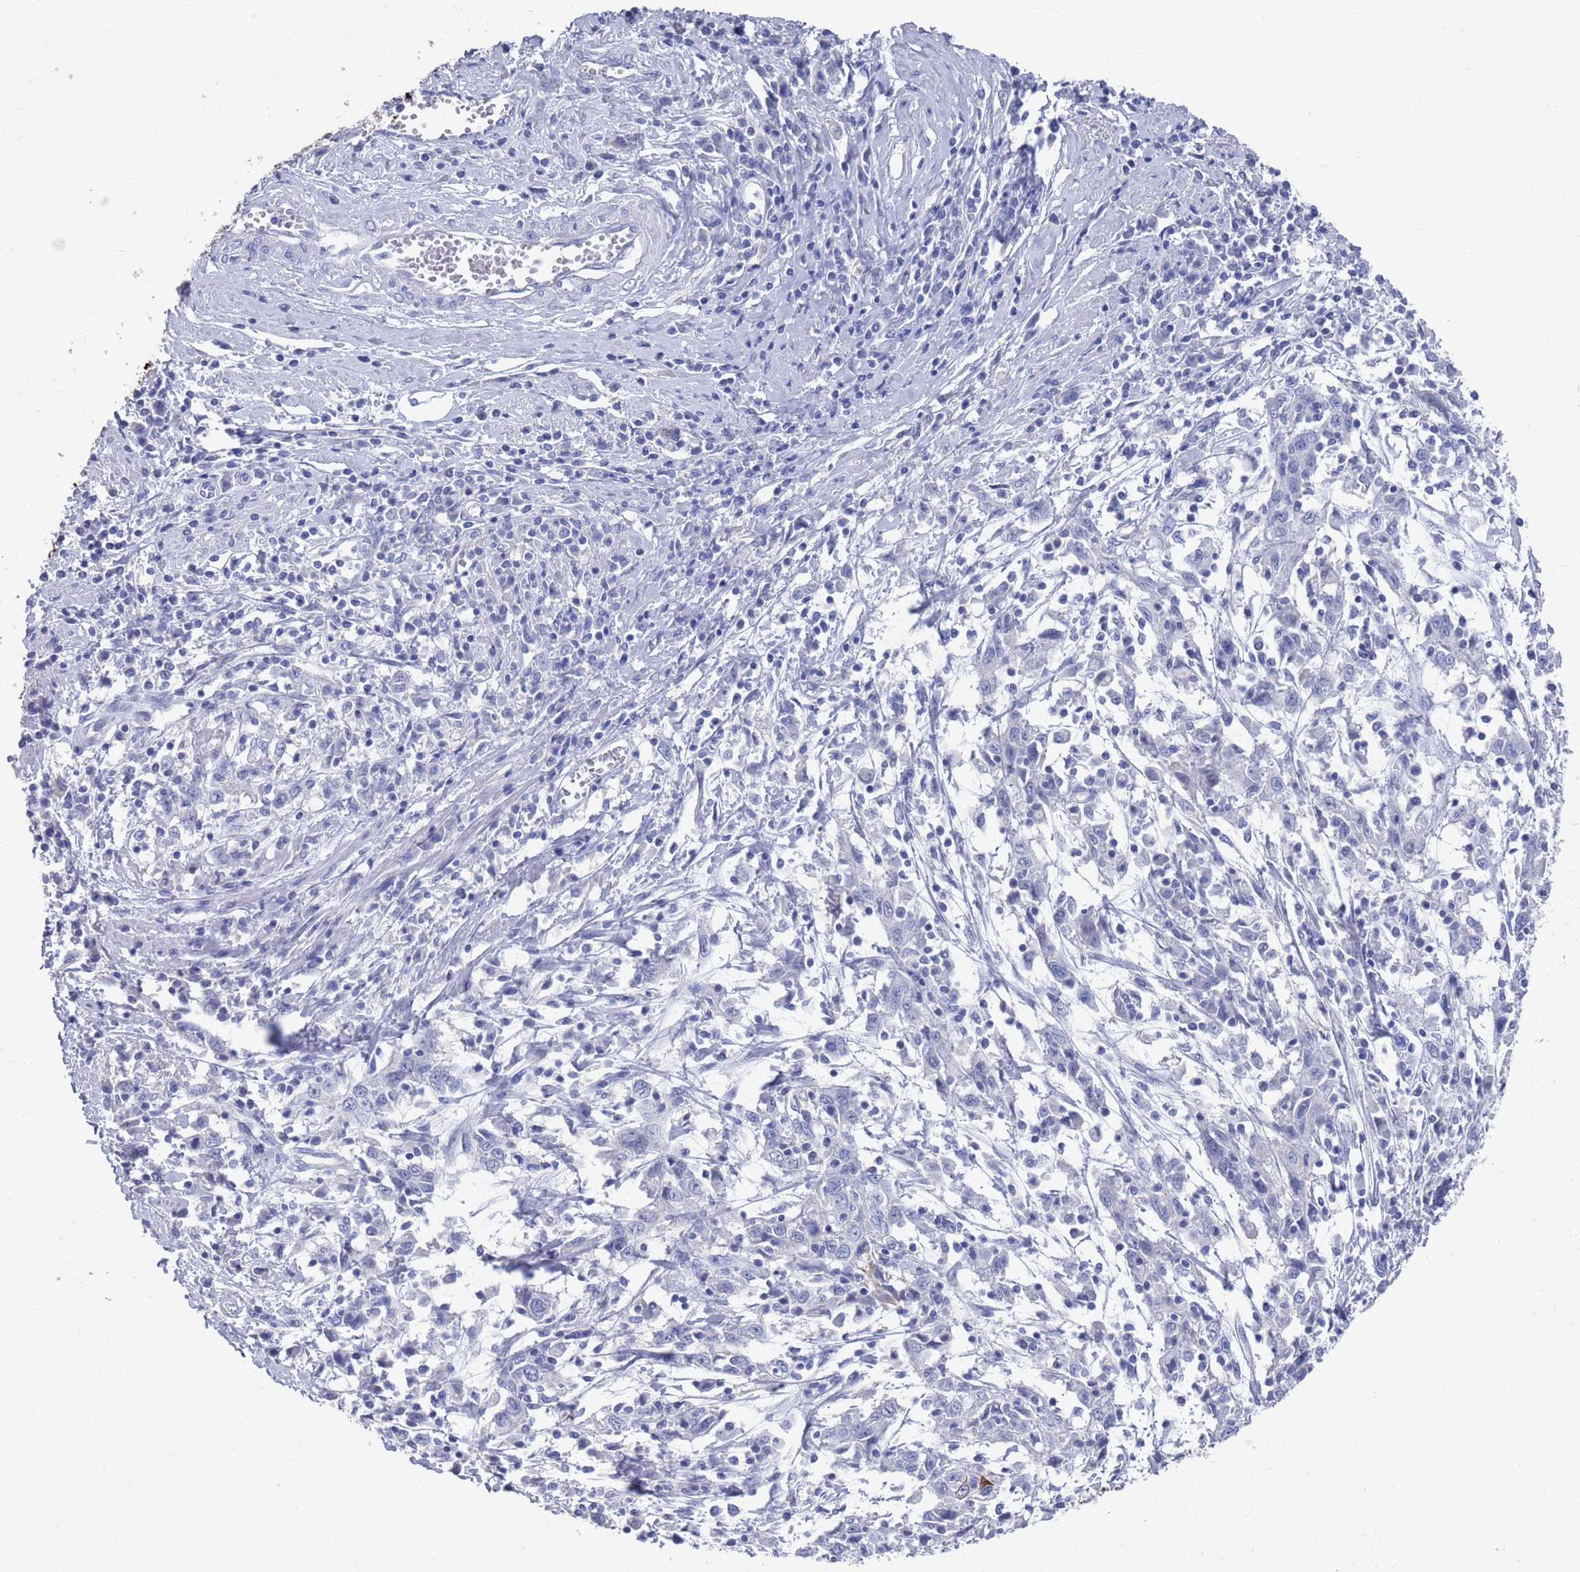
{"staining": {"intensity": "negative", "quantity": "none", "location": "none"}, "tissue": "cervical cancer", "cell_type": "Tumor cells", "image_type": "cancer", "snomed": [{"axis": "morphology", "description": "Squamous cell carcinoma, NOS"}, {"axis": "topography", "description": "Cervix"}], "caption": "This is an immunohistochemistry image of human cervical cancer (squamous cell carcinoma). There is no expression in tumor cells.", "gene": "MTMR2", "patient": {"sex": "female", "age": 46}}